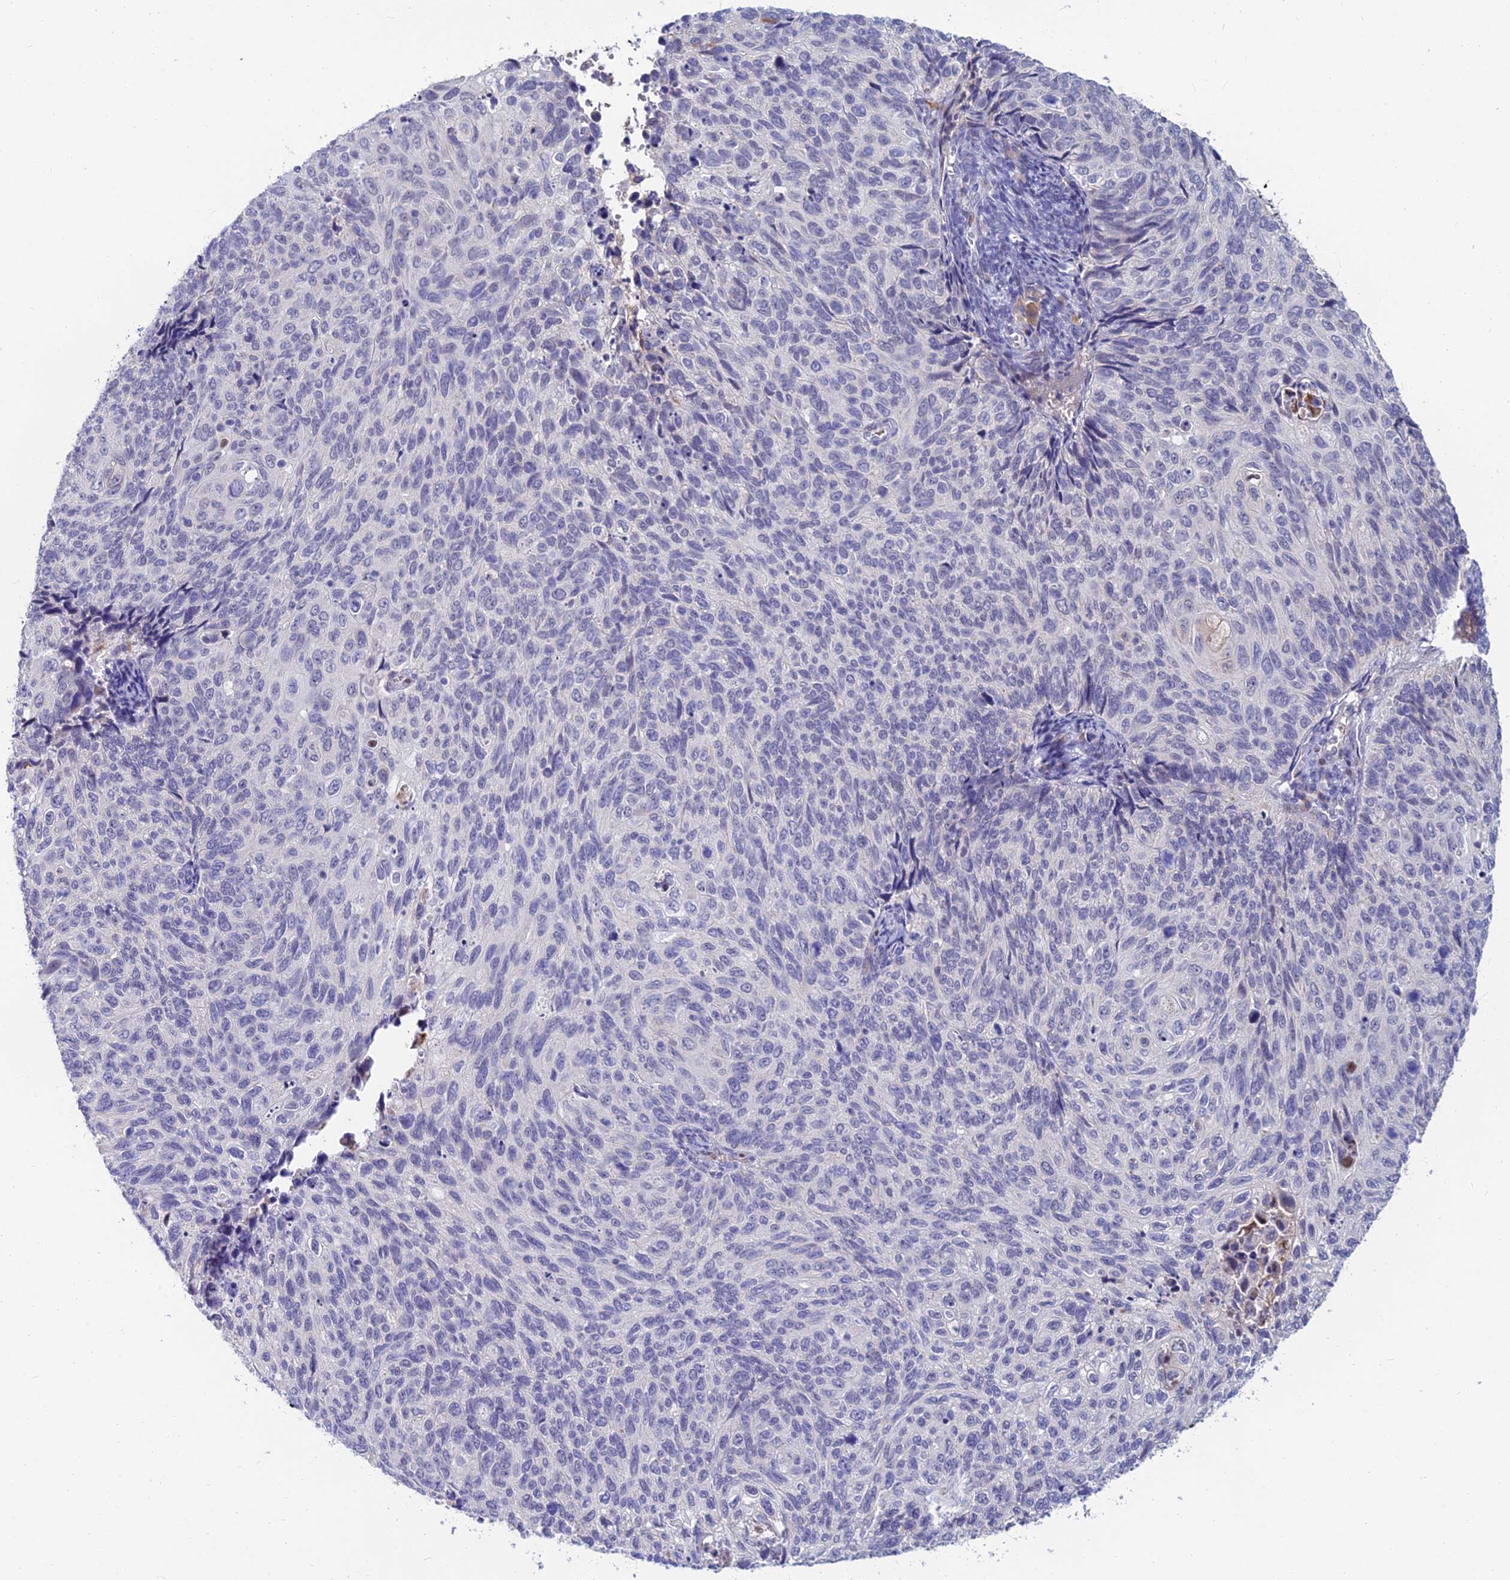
{"staining": {"intensity": "negative", "quantity": "none", "location": "none"}, "tissue": "cervical cancer", "cell_type": "Tumor cells", "image_type": "cancer", "snomed": [{"axis": "morphology", "description": "Squamous cell carcinoma, NOS"}, {"axis": "topography", "description": "Cervix"}], "caption": "Tumor cells are negative for brown protein staining in cervical cancer.", "gene": "GOLGA6D", "patient": {"sex": "female", "age": 70}}